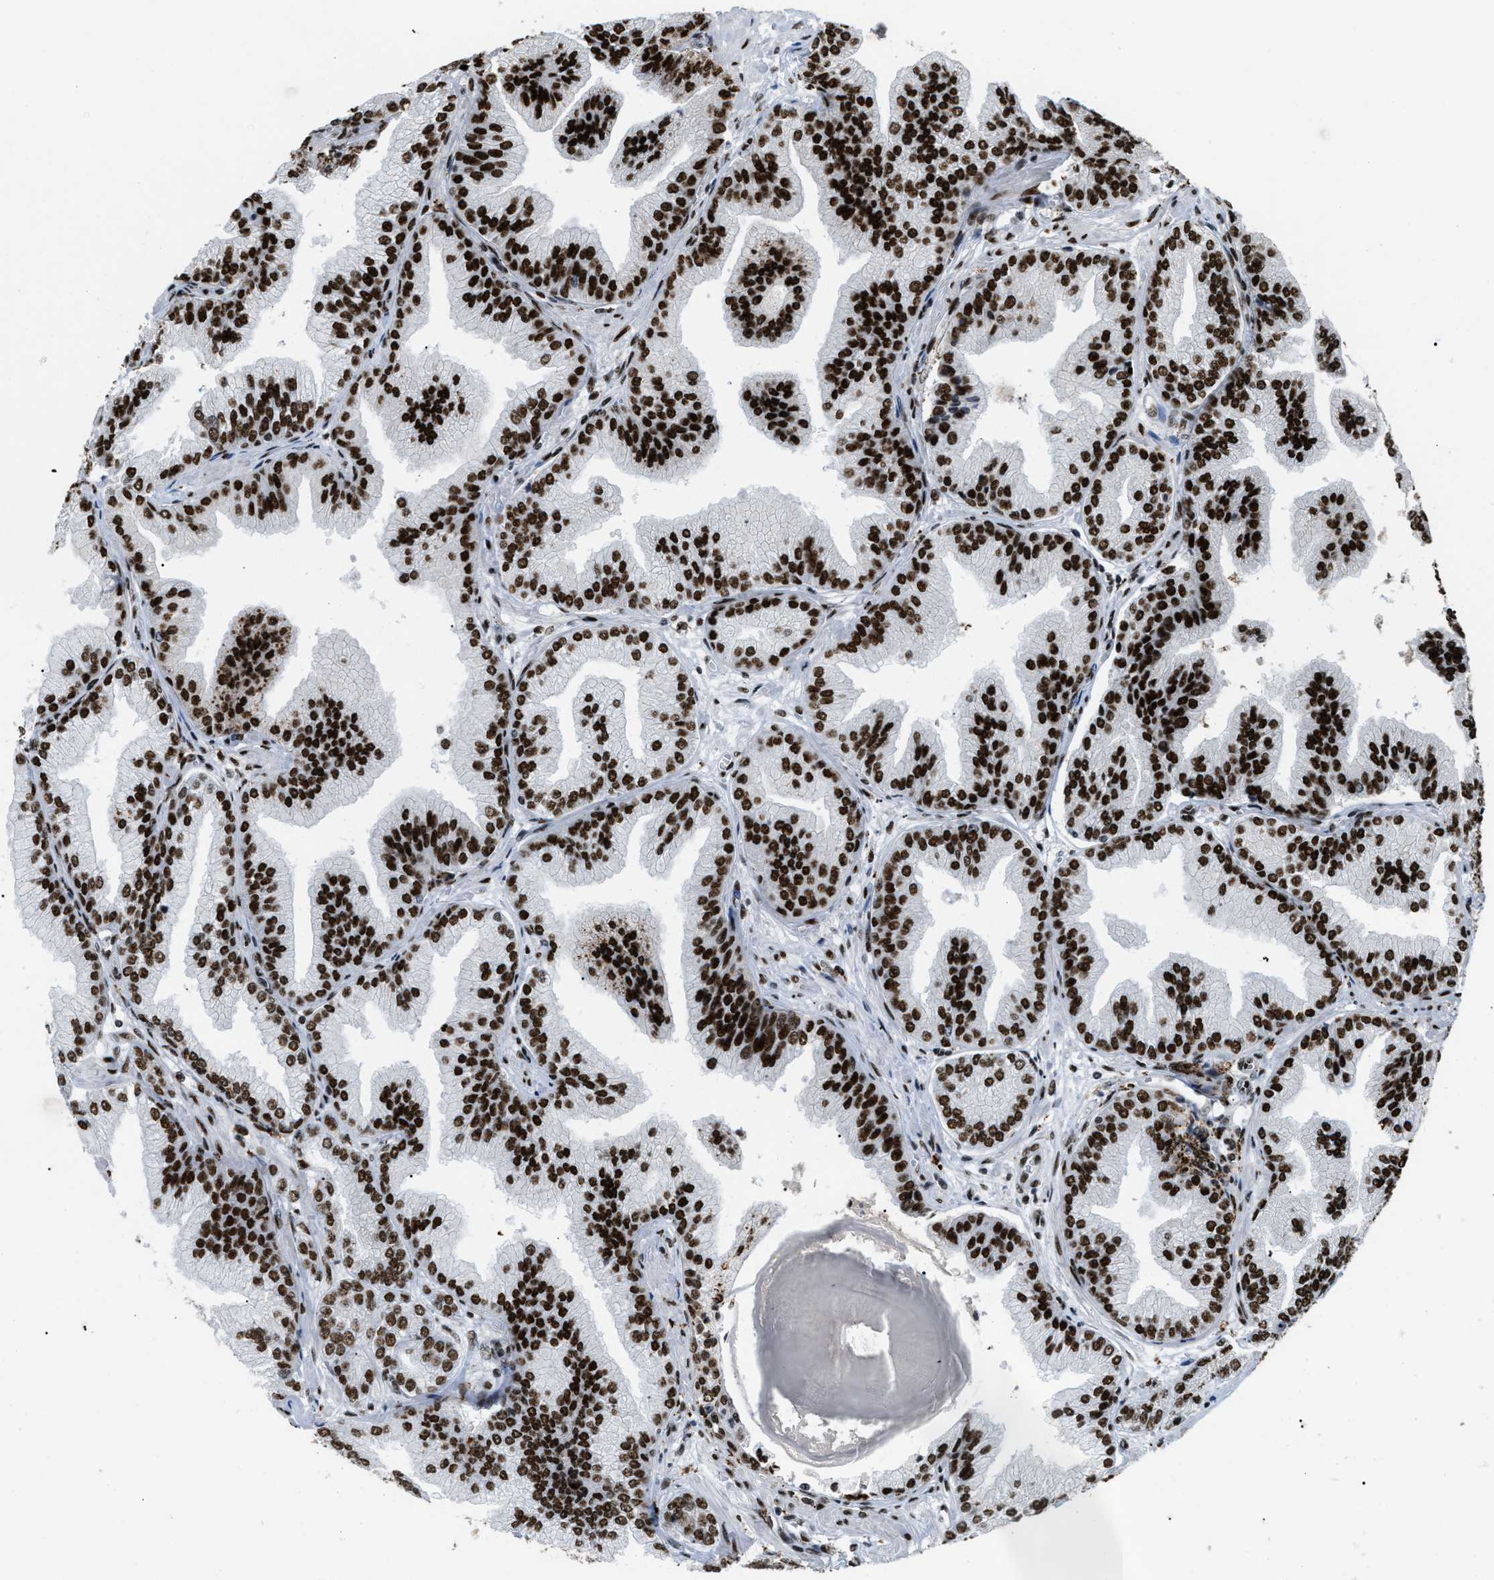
{"staining": {"intensity": "strong", "quantity": ">75%", "location": "nuclear"}, "tissue": "prostate cancer", "cell_type": "Tumor cells", "image_type": "cancer", "snomed": [{"axis": "morphology", "description": "Adenocarcinoma, Low grade"}, {"axis": "topography", "description": "Prostate"}], "caption": "The immunohistochemical stain highlights strong nuclear positivity in tumor cells of adenocarcinoma (low-grade) (prostate) tissue.", "gene": "NUMA1", "patient": {"sex": "male", "age": 52}}